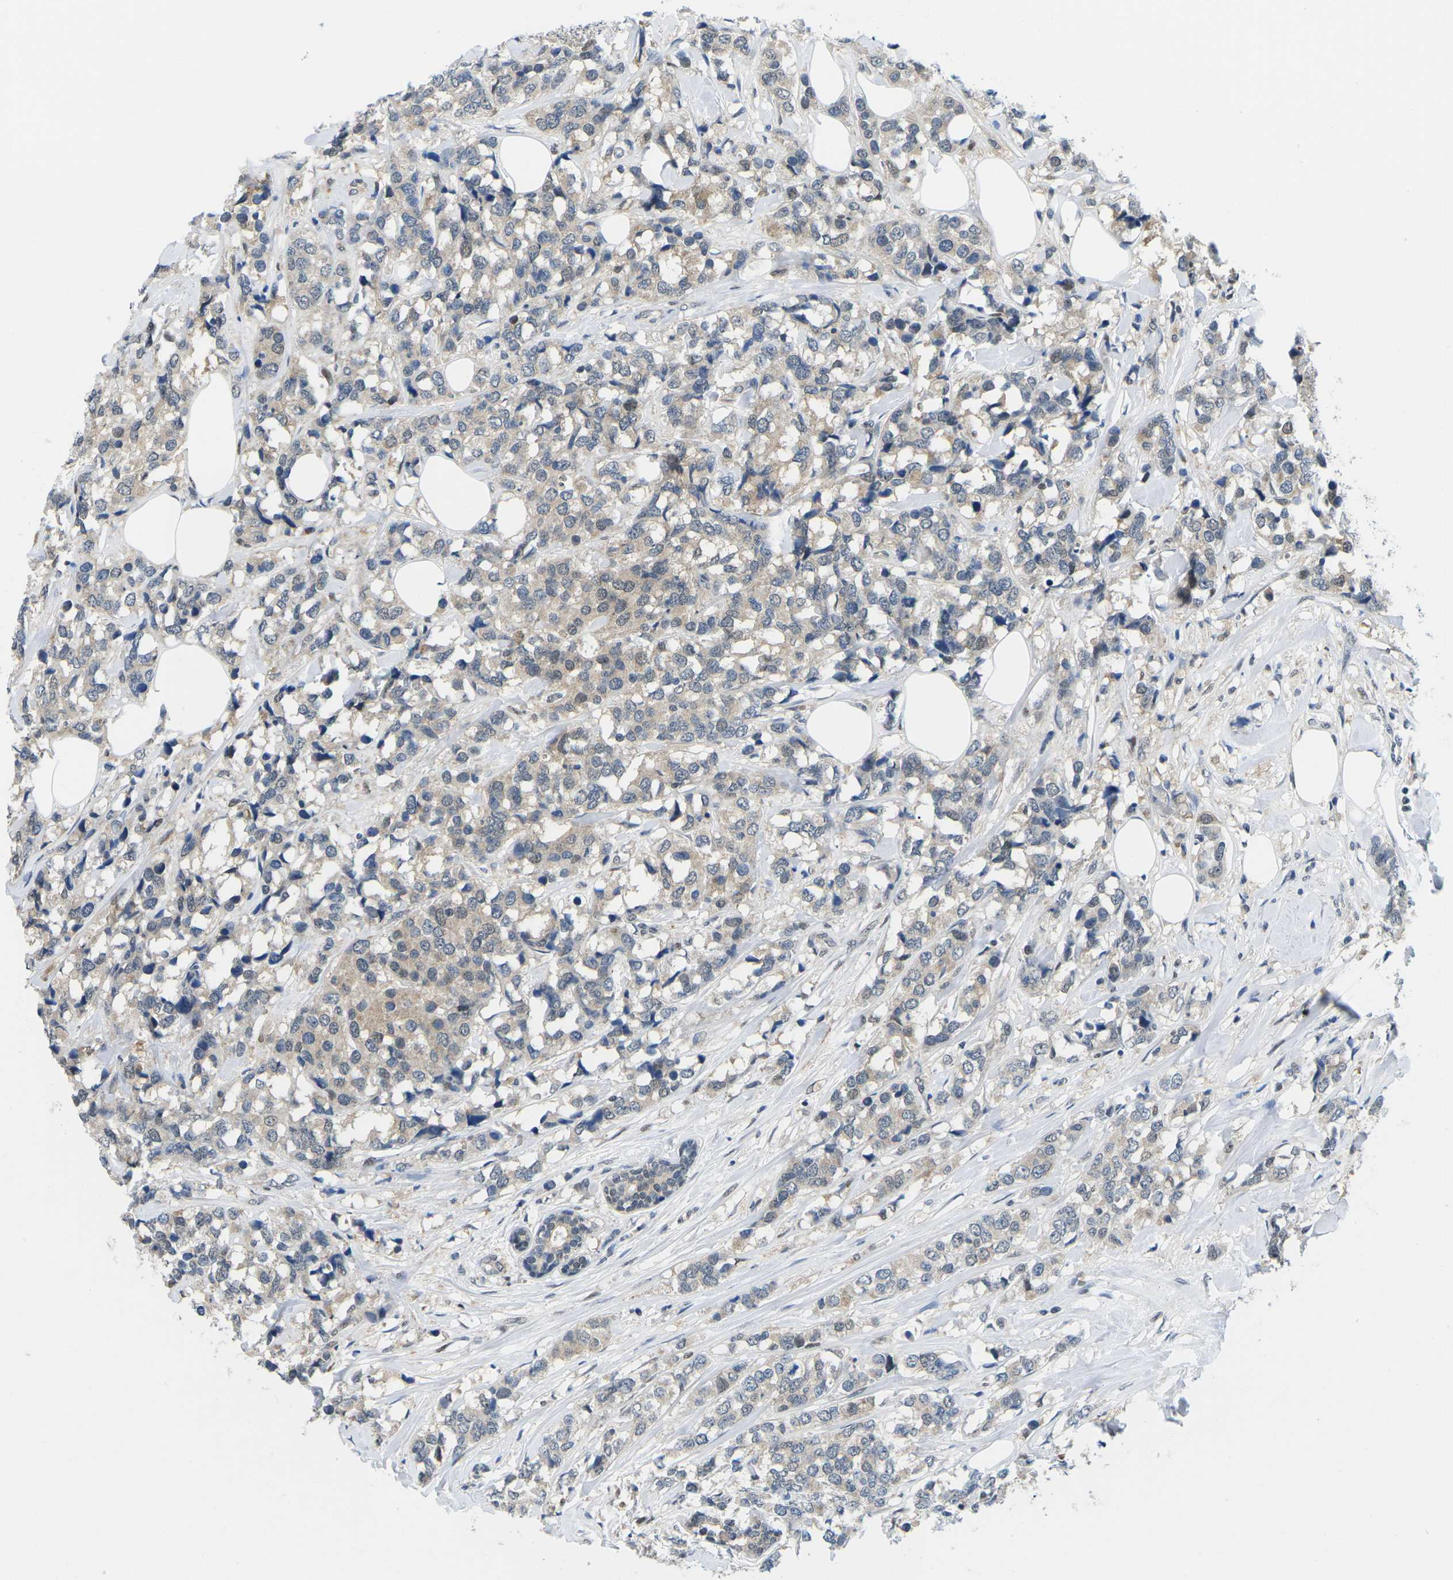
{"staining": {"intensity": "weak", "quantity": "<25%", "location": "cytoplasmic/membranous,nuclear"}, "tissue": "breast cancer", "cell_type": "Tumor cells", "image_type": "cancer", "snomed": [{"axis": "morphology", "description": "Lobular carcinoma"}, {"axis": "topography", "description": "Breast"}], "caption": "Tumor cells are negative for brown protein staining in breast cancer.", "gene": "UBA7", "patient": {"sex": "female", "age": 59}}